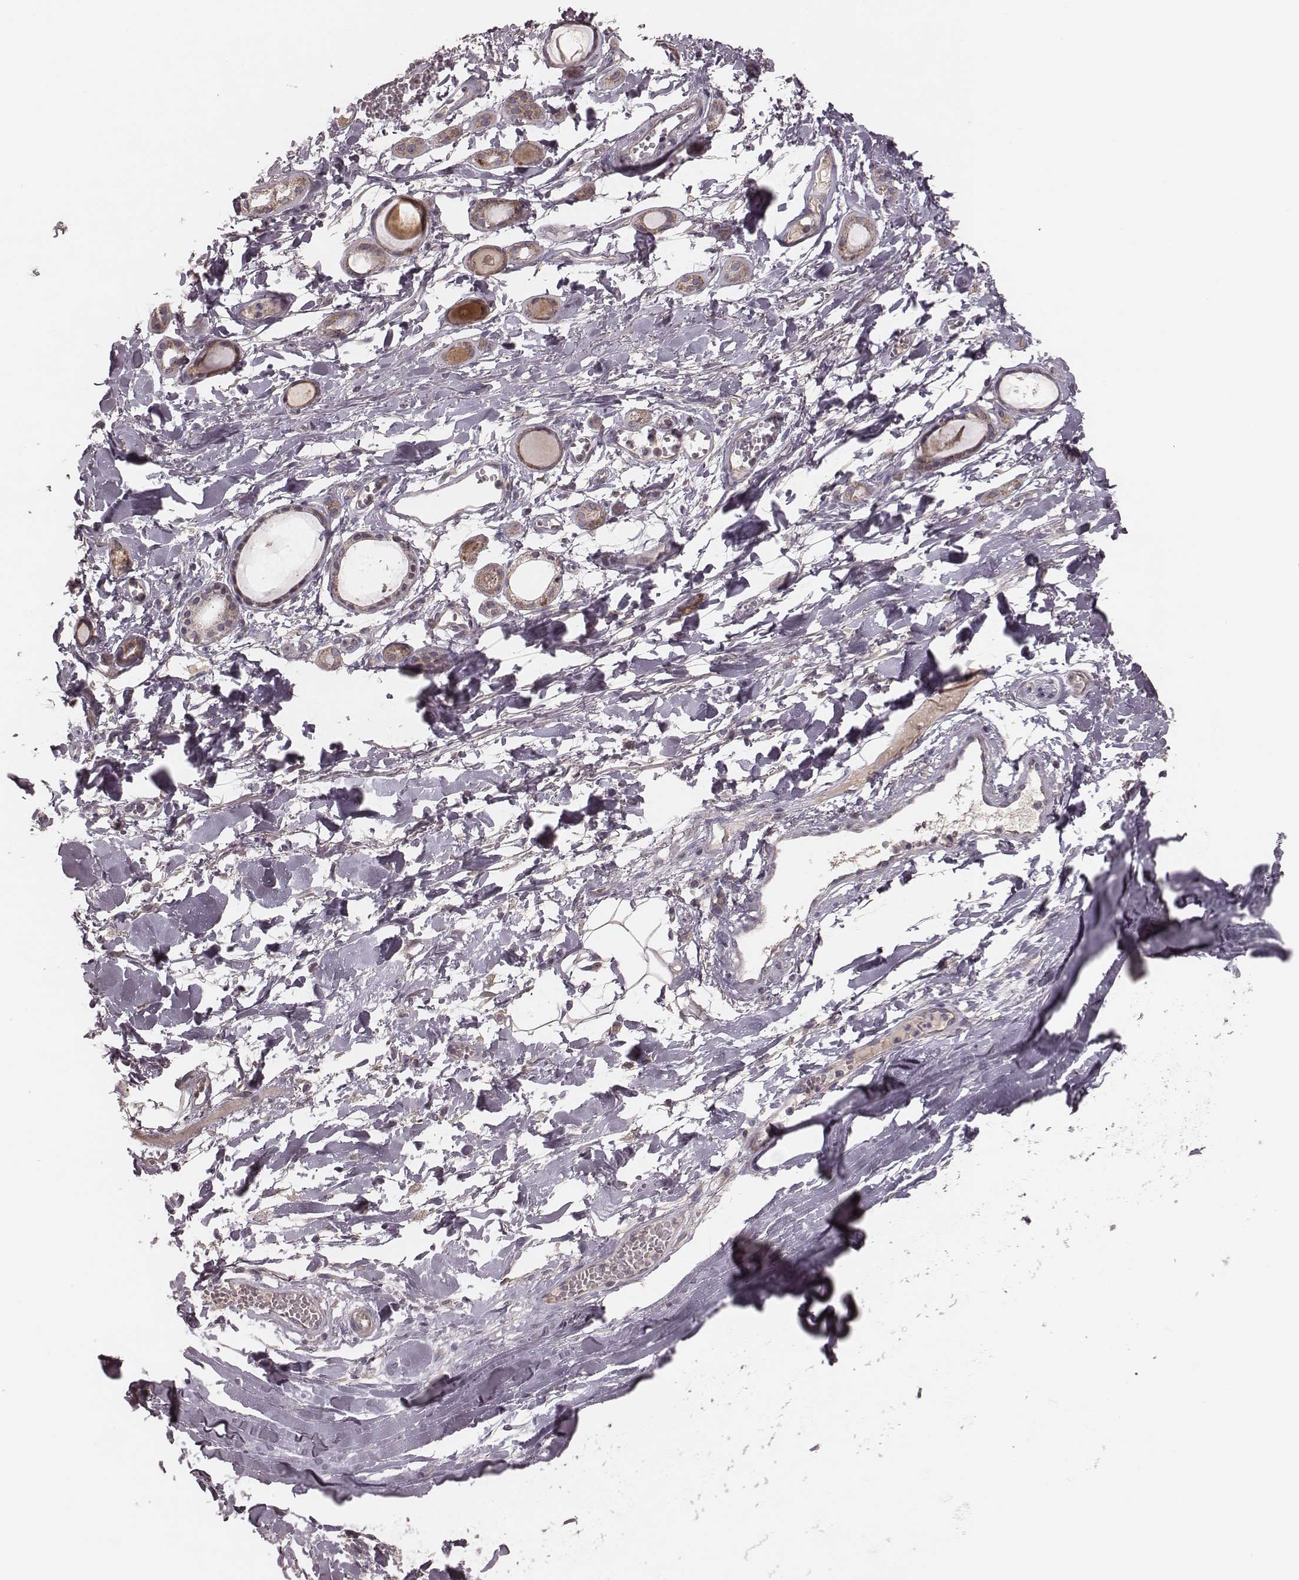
{"staining": {"intensity": "negative", "quantity": "none", "location": "none"}, "tissue": "adipose tissue", "cell_type": "Adipocytes", "image_type": "normal", "snomed": [{"axis": "morphology", "description": "Normal tissue, NOS"}, {"axis": "topography", "description": "Cartilage tissue"}, {"axis": "topography", "description": "Nasopharynx"}, {"axis": "topography", "description": "Thyroid gland"}], "caption": "Adipose tissue stained for a protein using immunohistochemistry (IHC) shows no expression adipocytes.", "gene": "MRPS27", "patient": {"sex": "male", "age": 63}}